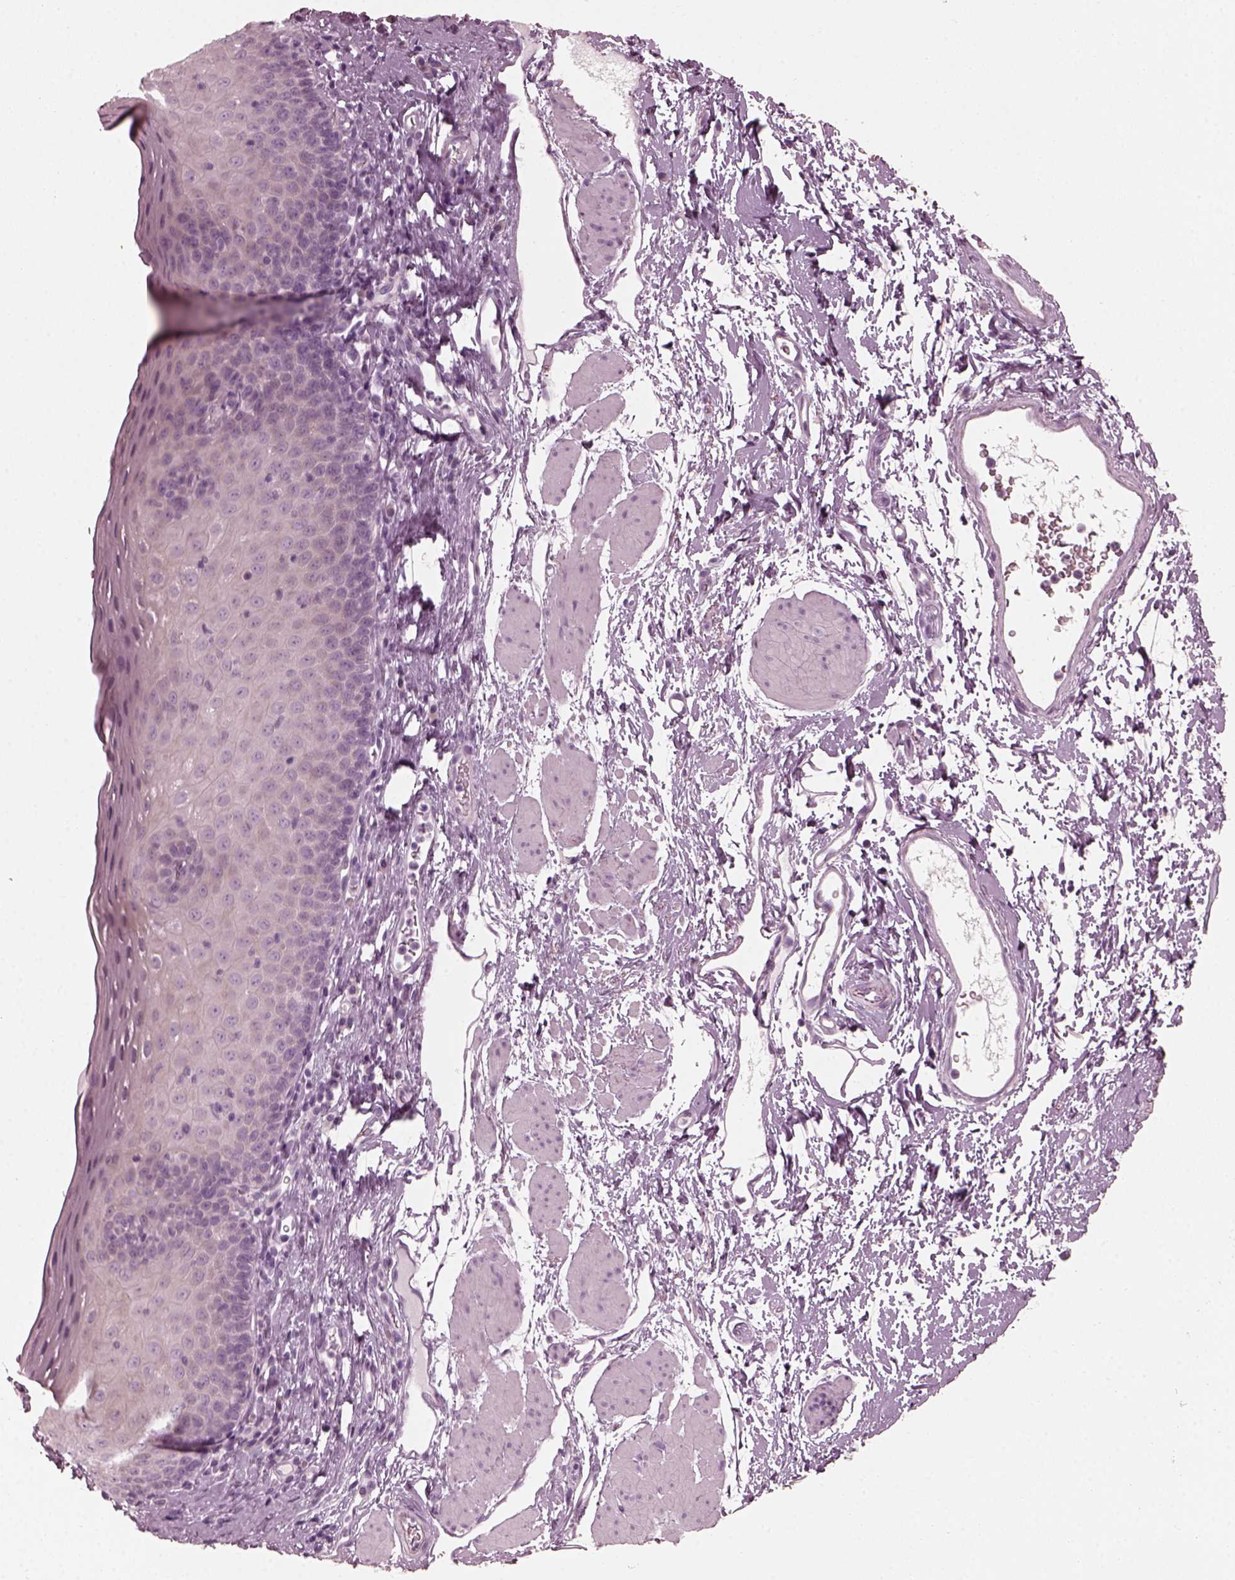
{"staining": {"intensity": "negative", "quantity": "none", "location": "none"}, "tissue": "esophagus", "cell_type": "Squamous epithelial cells", "image_type": "normal", "snomed": [{"axis": "morphology", "description": "Normal tissue, NOS"}, {"axis": "topography", "description": "Esophagus"}], "caption": "High power microscopy image of an IHC histopathology image of benign esophagus, revealing no significant staining in squamous epithelial cells. (Immunohistochemistry (ihc), brightfield microscopy, high magnification).", "gene": "SAXO2", "patient": {"sex": "female", "age": 64}}